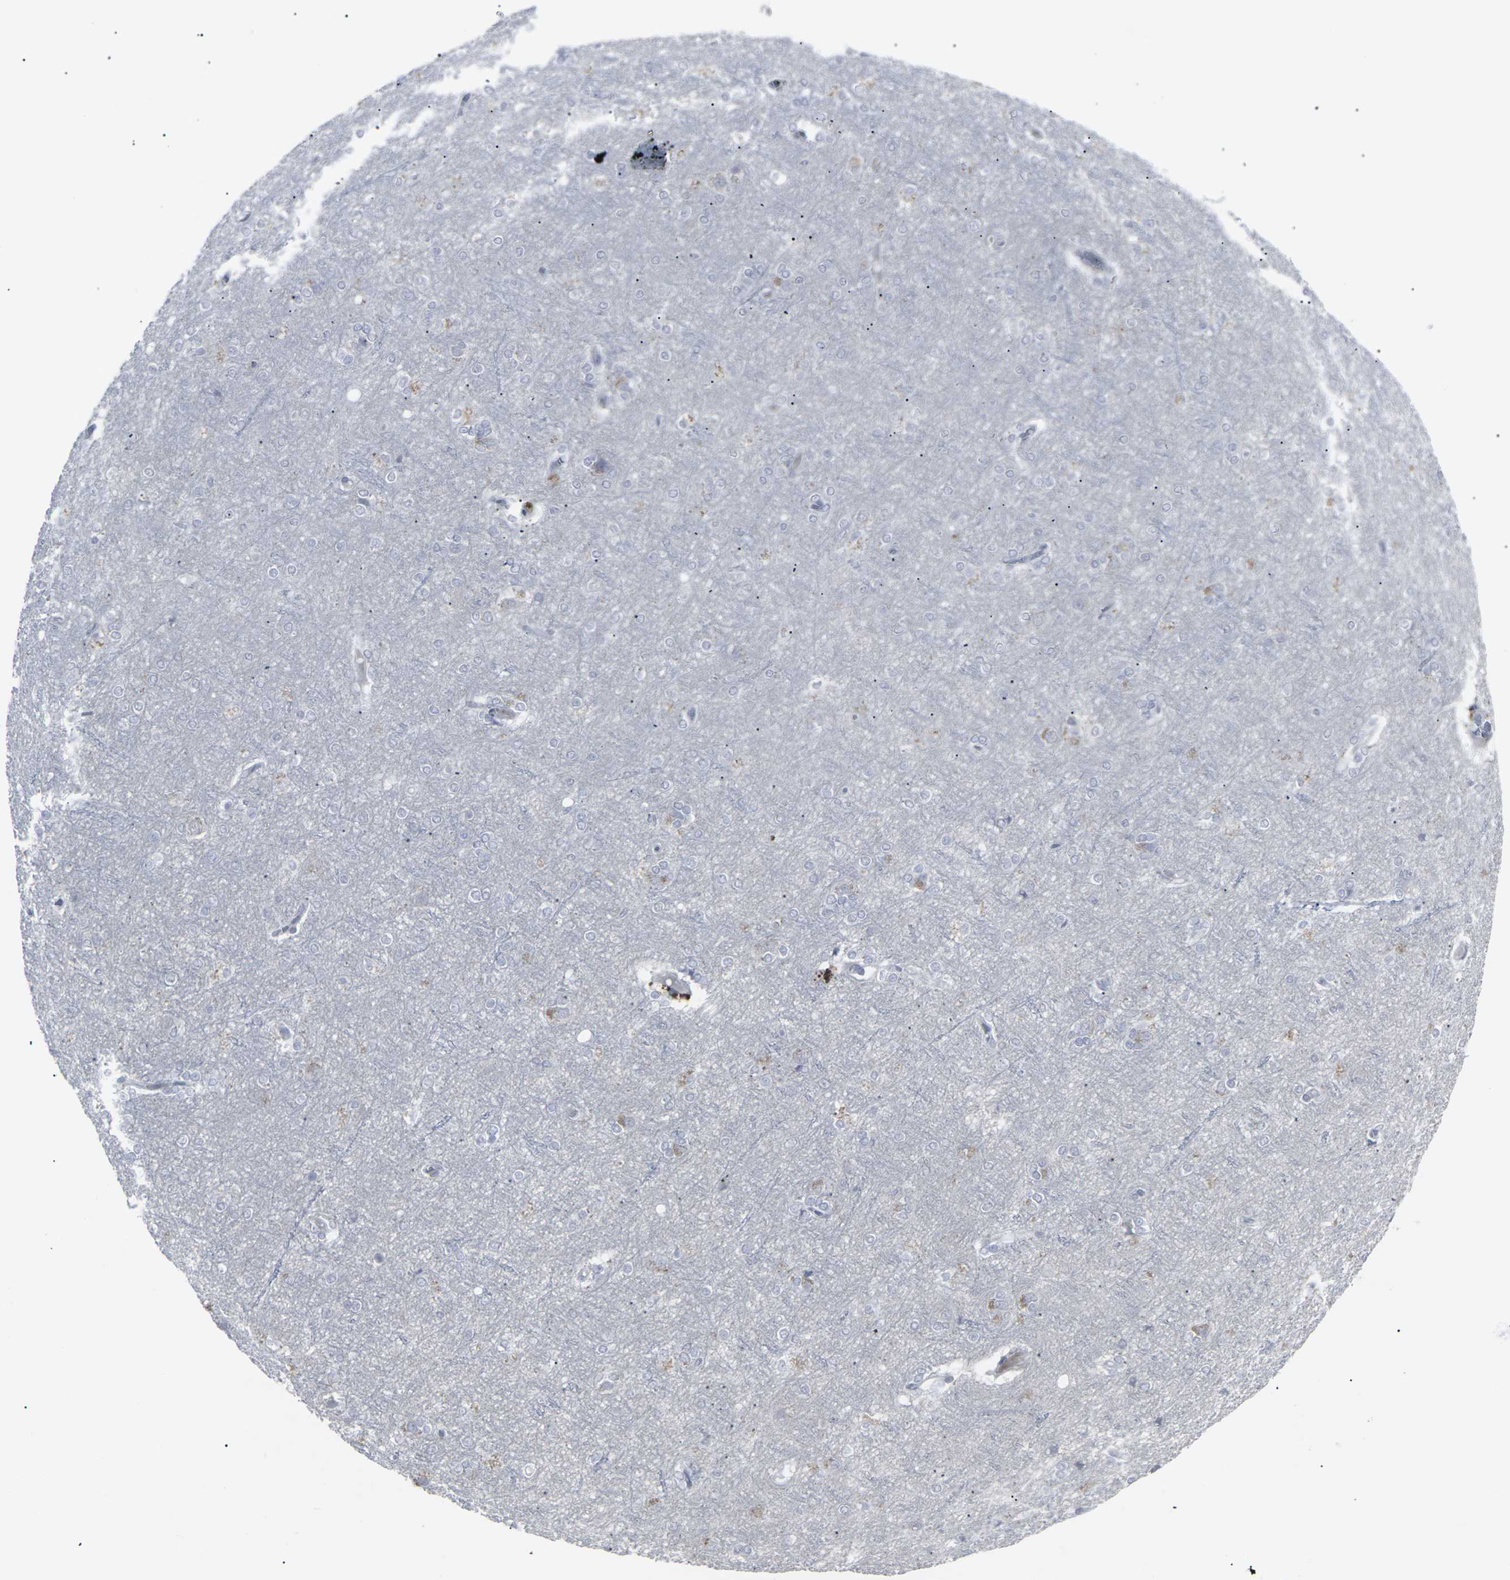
{"staining": {"intensity": "negative", "quantity": "none", "location": "none"}, "tissue": "cerebral cortex", "cell_type": "Endothelial cells", "image_type": "normal", "snomed": [{"axis": "morphology", "description": "Normal tissue, NOS"}, {"axis": "topography", "description": "Cerebral cortex"}], "caption": "Endothelial cells show no significant expression in normal cerebral cortex.", "gene": "APOBEC2", "patient": {"sex": "female", "age": 54}}